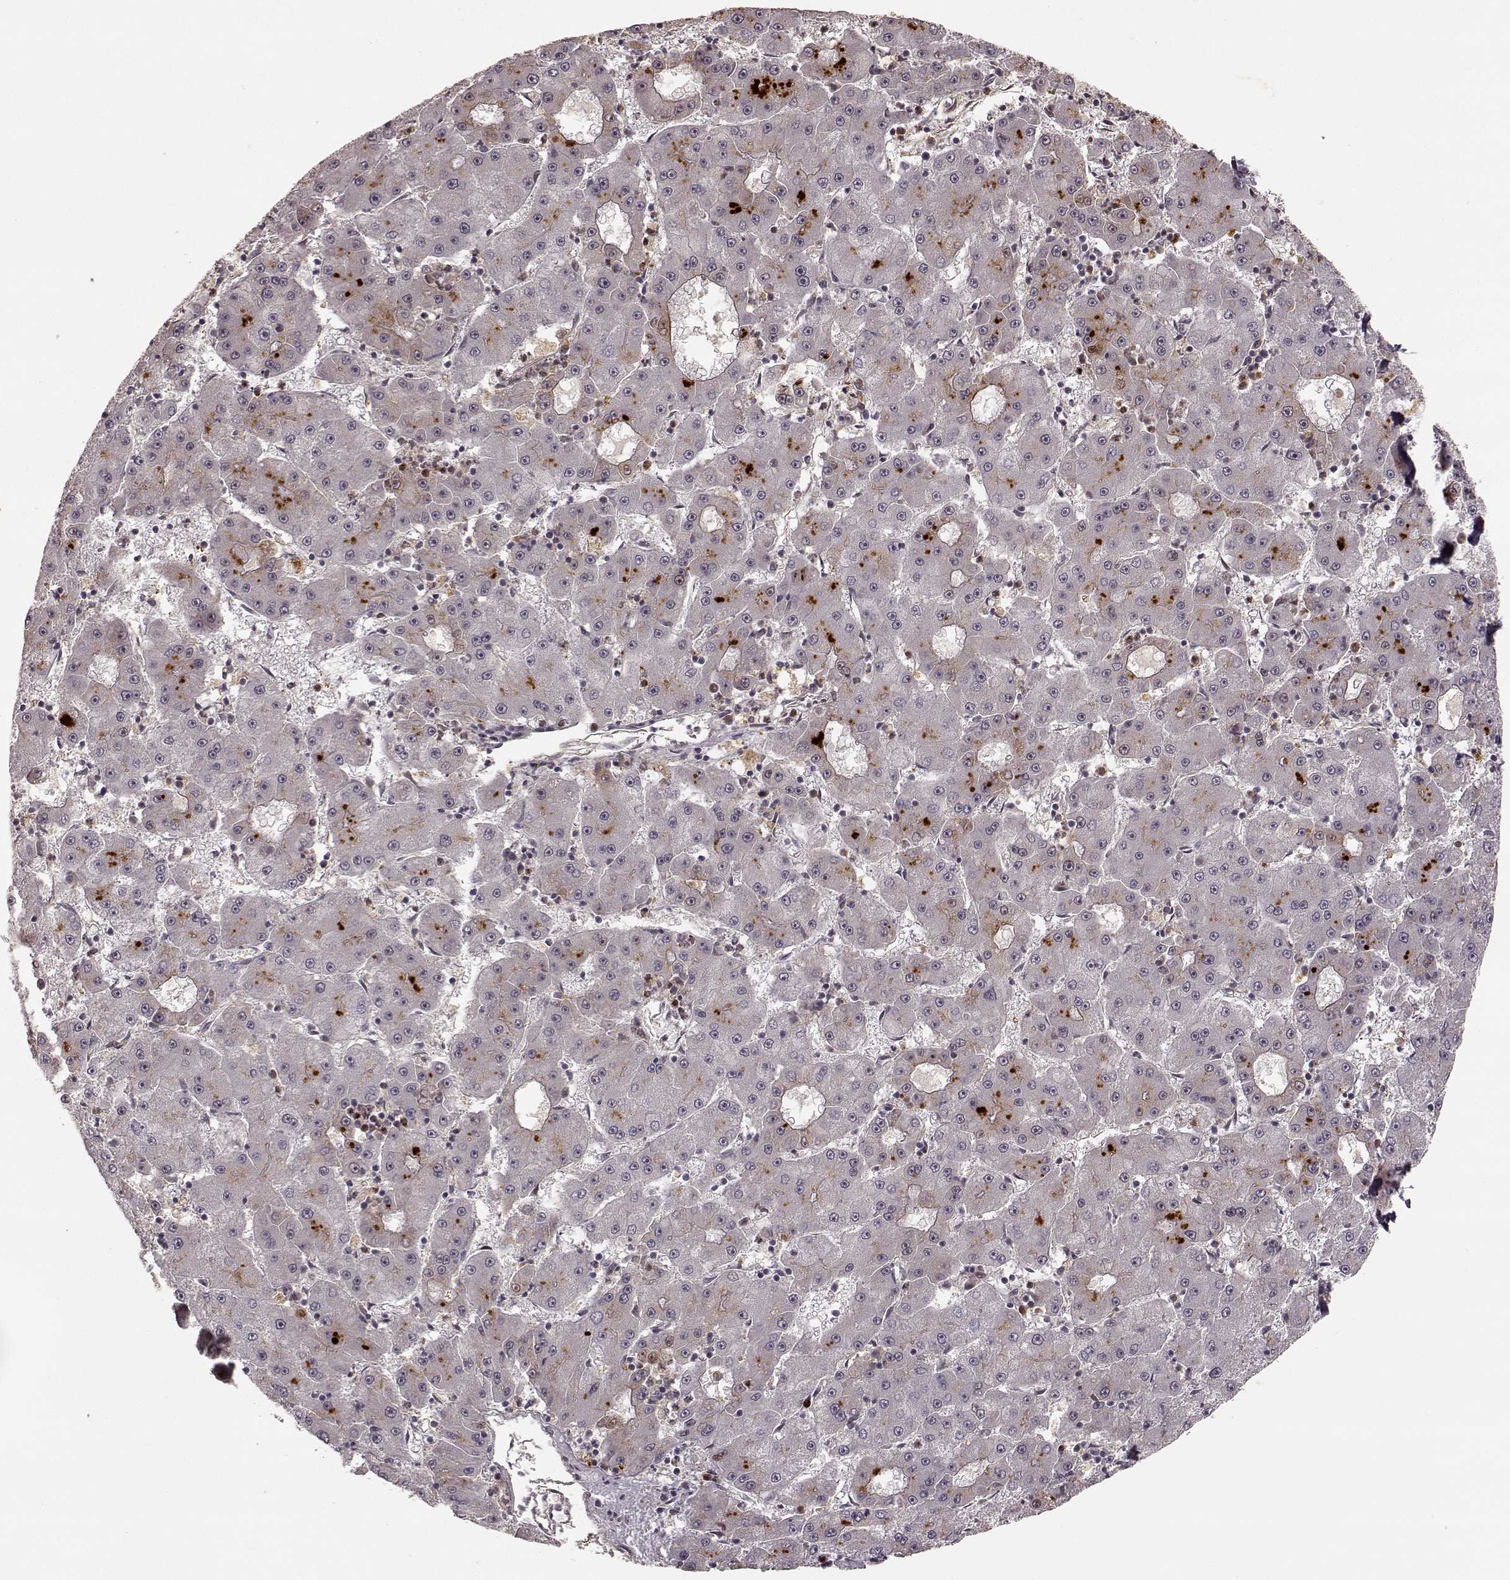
{"staining": {"intensity": "negative", "quantity": "none", "location": "none"}, "tissue": "liver cancer", "cell_type": "Tumor cells", "image_type": "cancer", "snomed": [{"axis": "morphology", "description": "Carcinoma, Hepatocellular, NOS"}, {"axis": "topography", "description": "Liver"}], "caption": "DAB immunohistochemical staining of liver hepatocellular carcinoma reveals no significant expression in tumor cells.", "gene": "SLC12A9", "patient": {"sex": "male", "age": 73}}